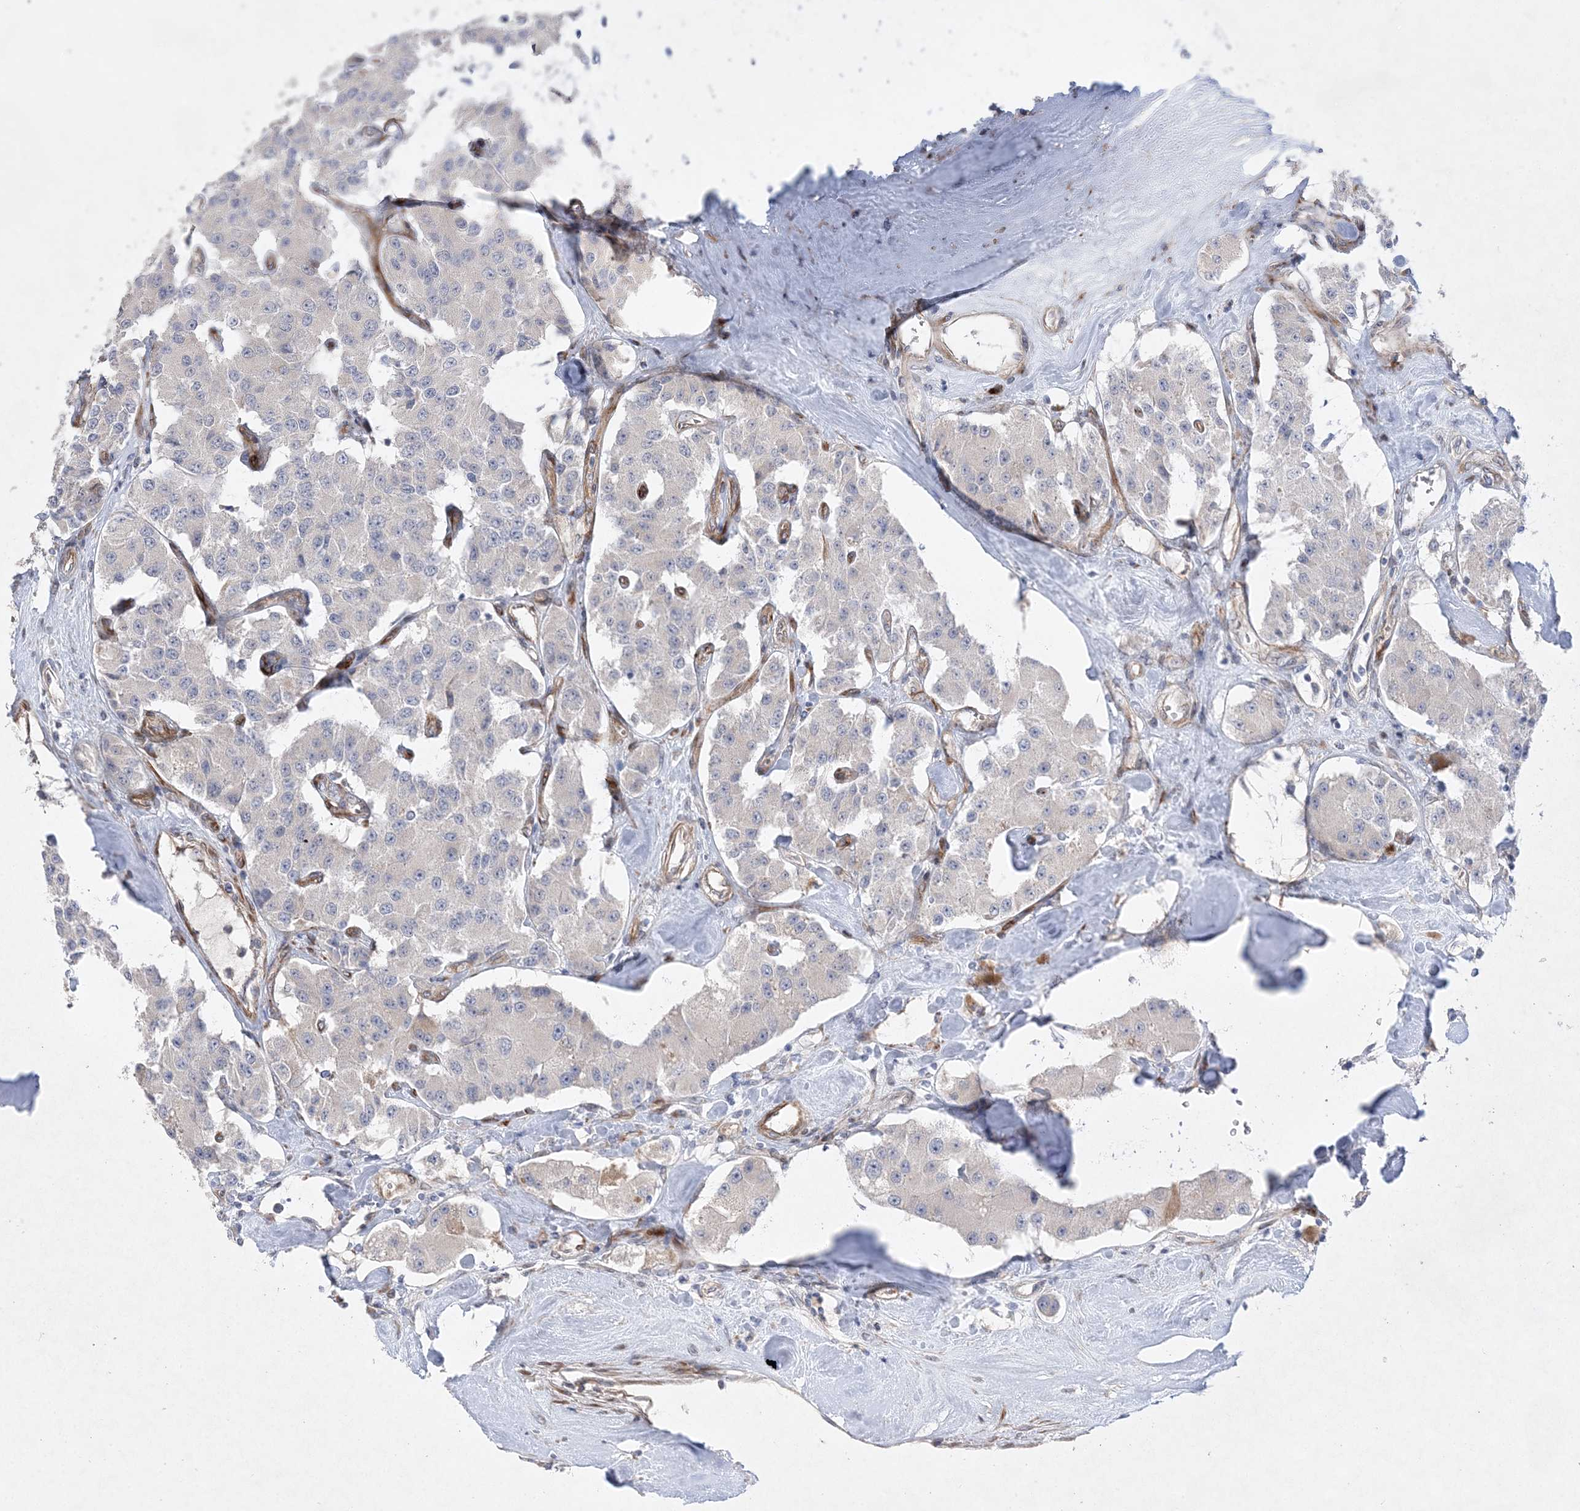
{"staining": {"intensity": "negative", "quantity": "none", "location": "none"}, "tissue": "carcinoid", "cell_type": "Tumor cells", "image_type": "cancer", "snomed": [{"axis": "morphology", "description": "Carcinoid, malignant, NOS"}, {"axis": "topography", "description": "Pancreas"}], "caption": "The immunohistochemistry photomicrograph has no significant staining in tumor cells of carcinoid (malignant) tissue.", "gene": "TMEM132B", "patient": {"sex": "male", "age": 41}}